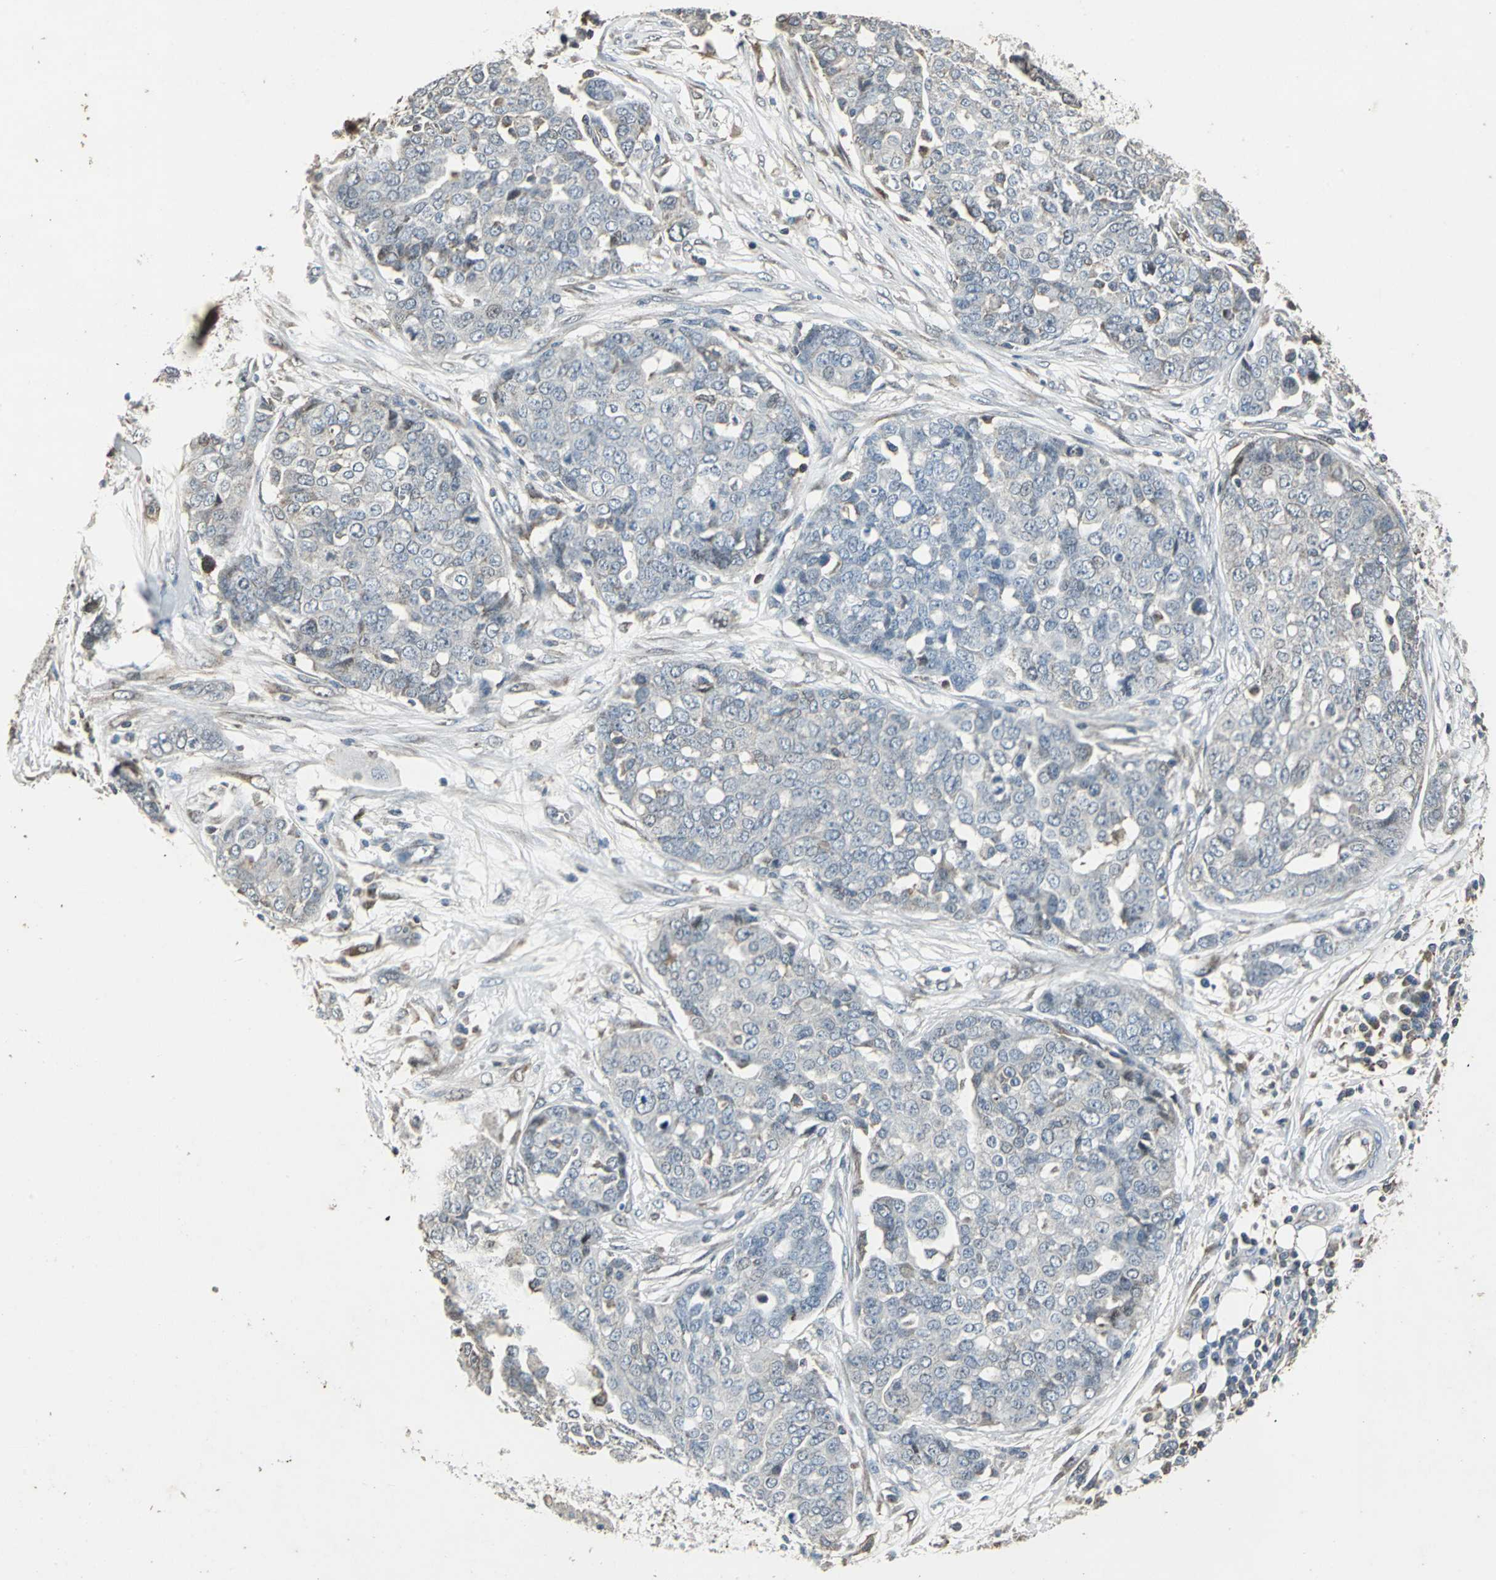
{"staining": {"intensity": "weak", "quantity": "<25%", "location": "cytoplasmic/membranous"}, "tissue": "ovarian cancer", "cell_type": "Tumor cells", "image_type": "cancer", "snomed": [{"axis": "morphology", "description": "Cystadenocarcinoma, serous, NOS"}, {"axis": "topography", "description": "Soft tissue"}, {"axis": "topography", "description": "Ovary"}], "caption": "An immunohistochemistry (IHC) micrograph of serous cystadenocarcinoma (ovarian) is shown. There is no staining in tumor cells of serous cystadenocarcinoma (ovarian).", "gene": "DNAJB4", "patient": {"sex": "female", "age": 57}}